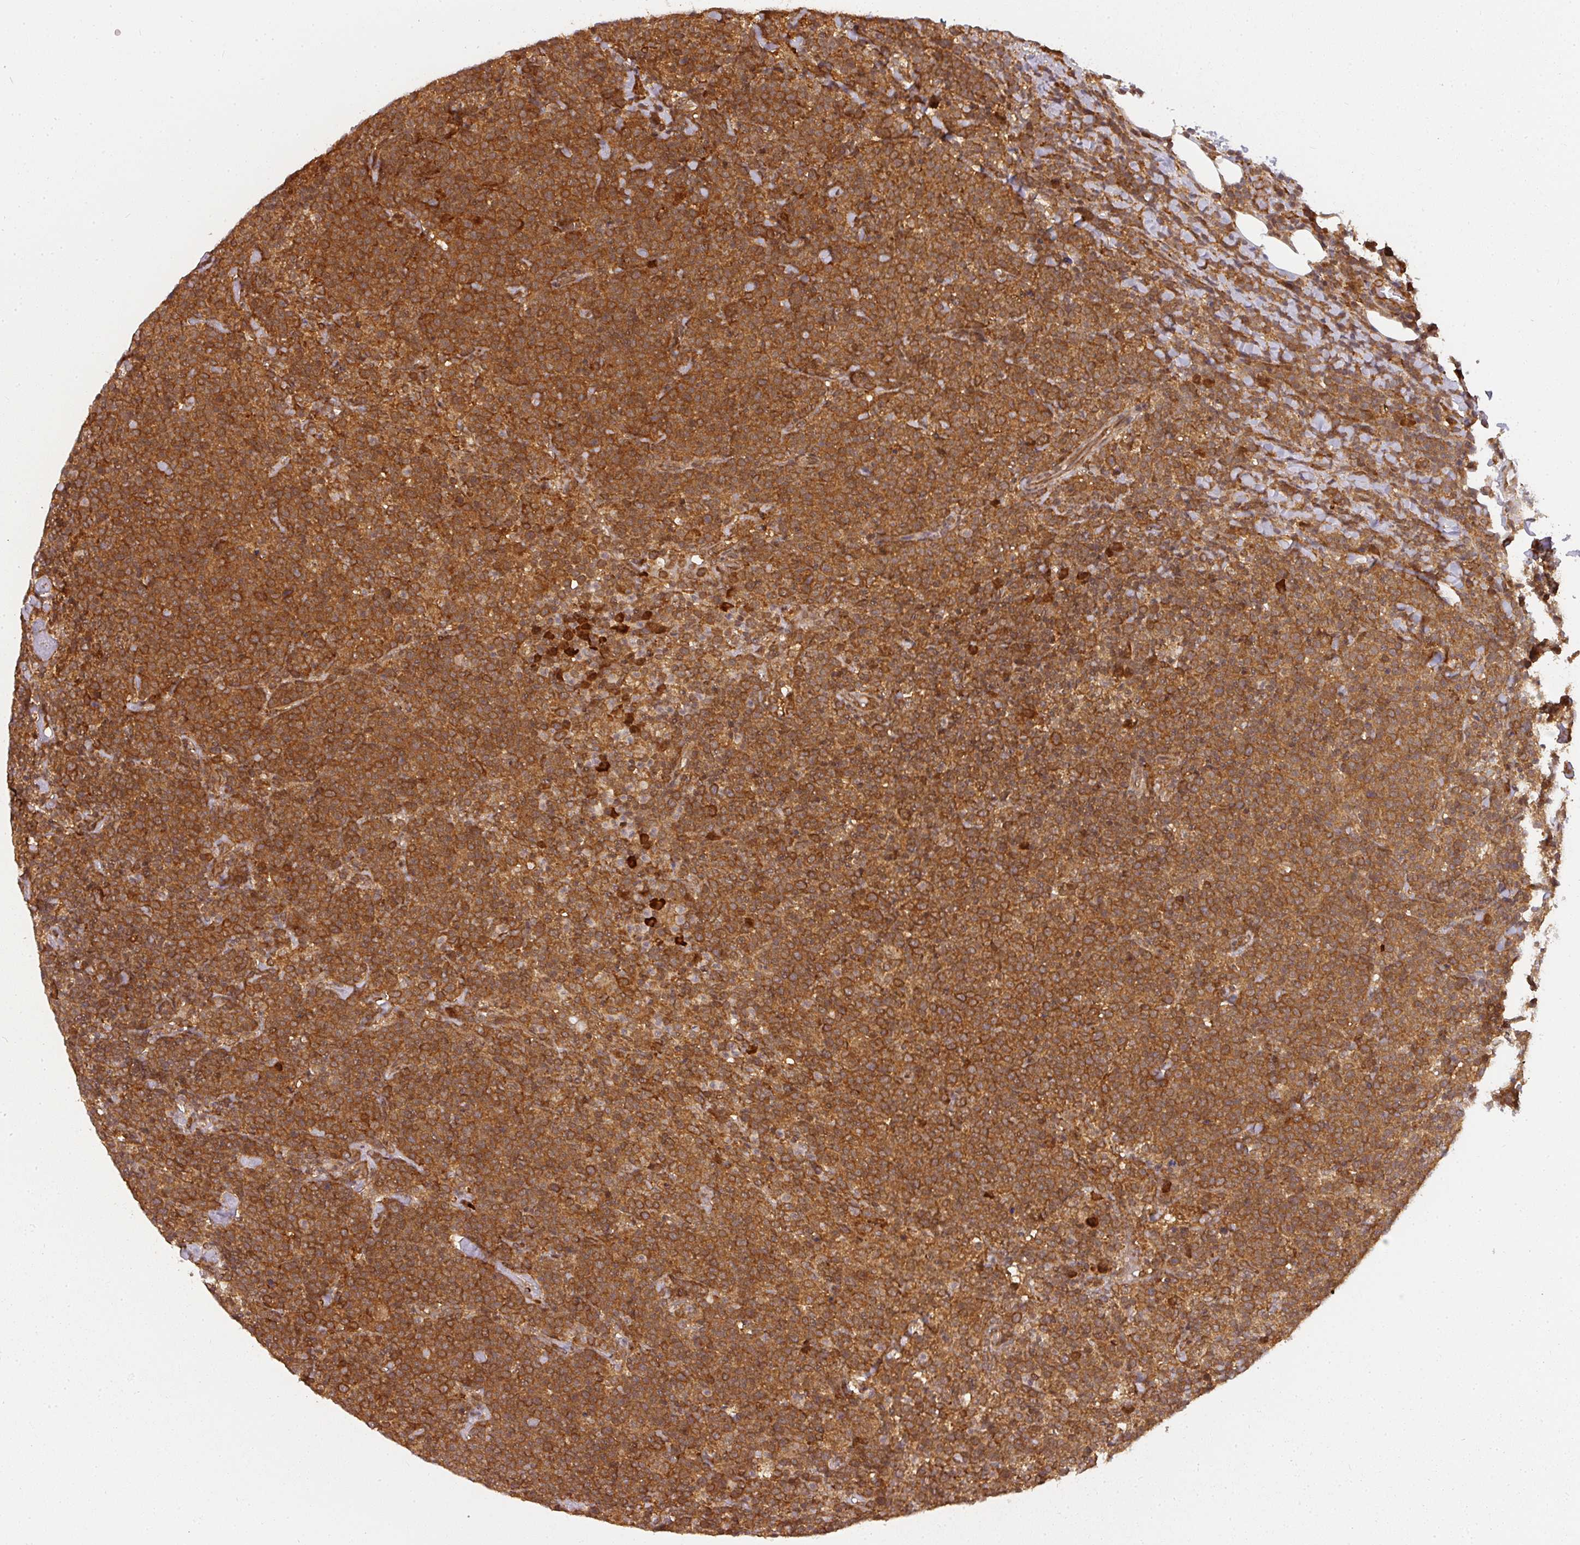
{"staining": {"intensity": "strong", "quantity": ">75%", "location": "cytoplasmic/membranous"}, "tissue": "lymphoma", "cell_type": "Tumor cells", "image_type": "cancer", "snomed": [{"axis": "morphology", "description": "Malignant lymphoma, non-Hodgkin's type, High grade"}, {"axis": "topography", "description": "Lymph node"}], "caption": "High-power microscopy captured an IHC histopathology image of malignant lymphoma, non-Hodgkin's type (high-grade), revealing strong cytoplasmic/membranous expression in about >75% of tumor cells. (Stains: DAB in brown, nuclei in blue, Microscopy: brightfield microscopy at high magnification).", "gene": "PPP6R3", "patient": {"sex": "male", "age": 61}}